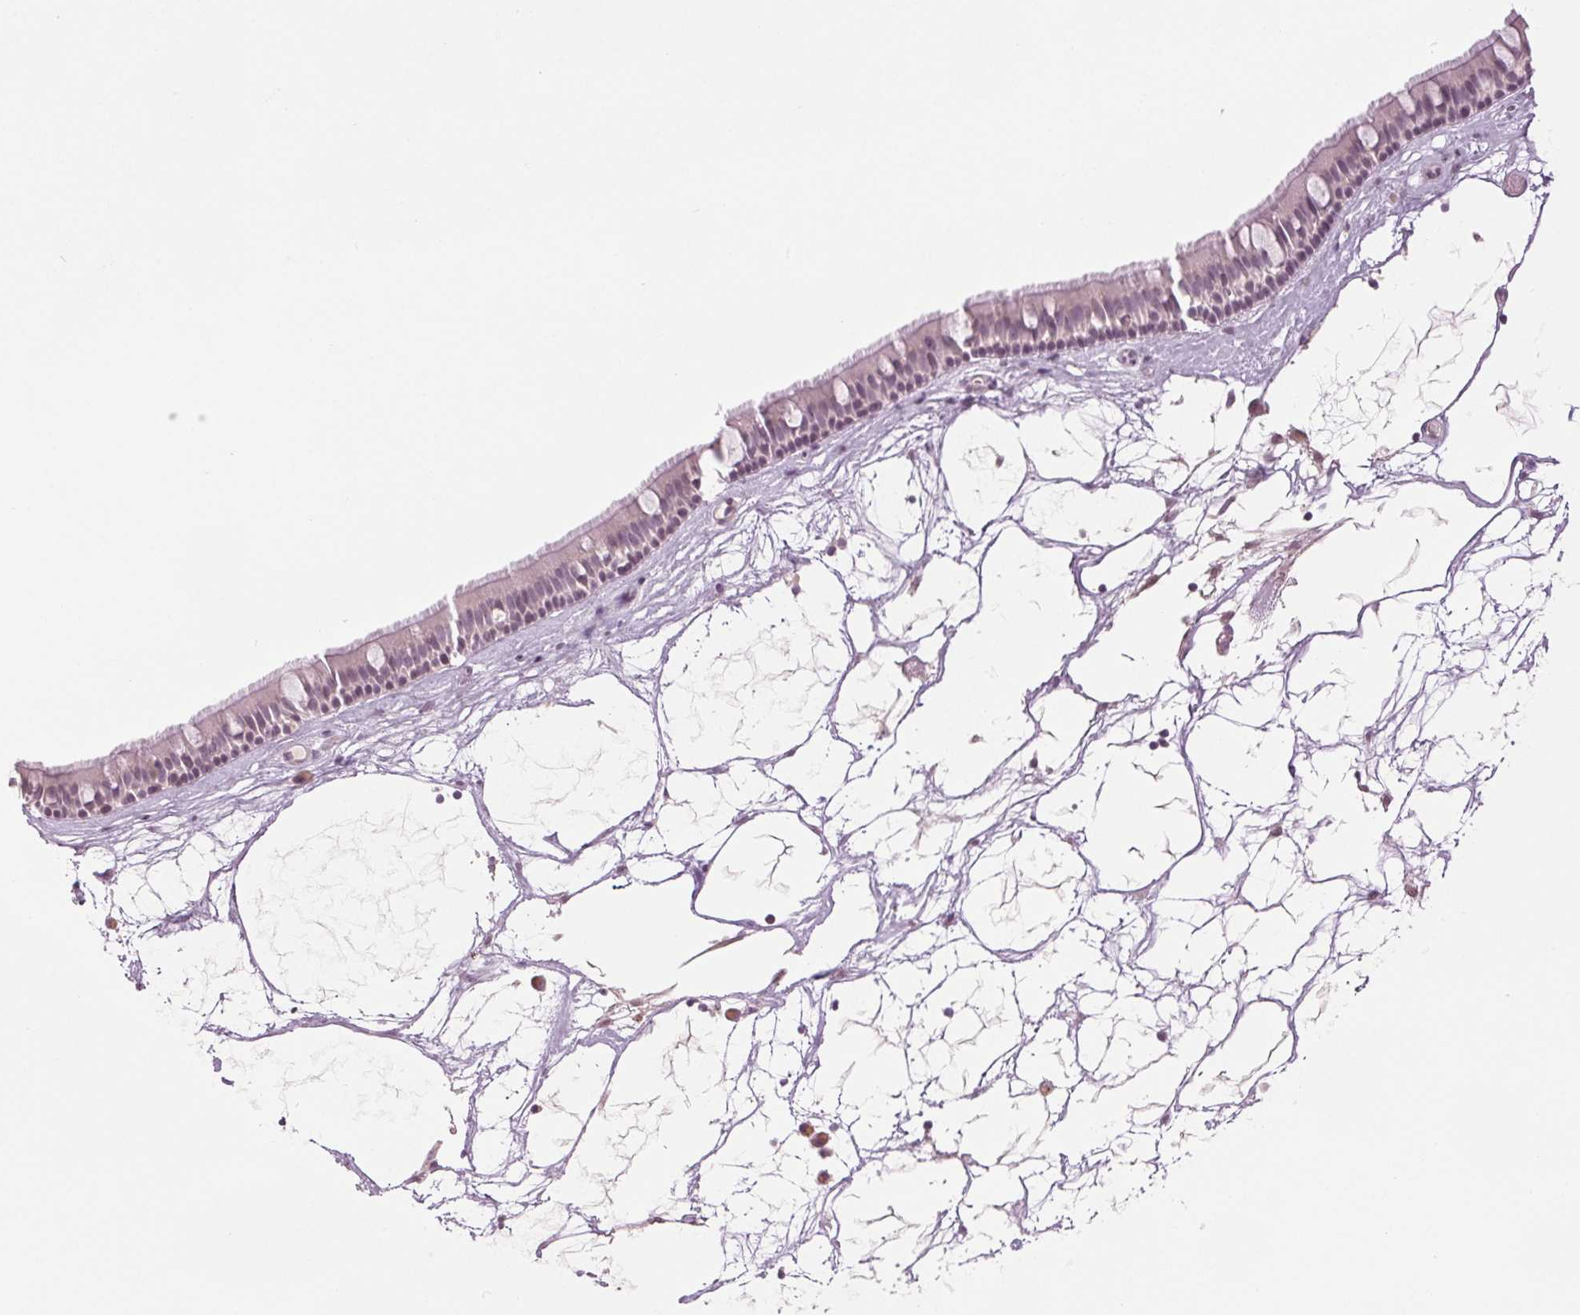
{"staining": {"intensity": "negative", "quantity": "none", "location": "none"}, "tissue": "nasopharynx", "cell_type": "Respiratory epithelial cells", "image_type": "normal", "snomed": [{"axis": "morphology", "description": "Normal tissue, NOS"}, {"axis": "topography", "description": "Nasopharynx"}], "caption": "A high-resolution micrograph shows immunohistochemistry staining of unremarkable nasopharynx, which displays no significant expression in respiratory epithelial cells. The staining was performed using DAB (3,3'-diaminobenzidine) to visualize the protein expression in brown, while the nuclei were stained in blue with hematoxylin (Magnification: 20x).", "gene": "DNAJC6", "patient": {"sex": "male", "age": 68}}